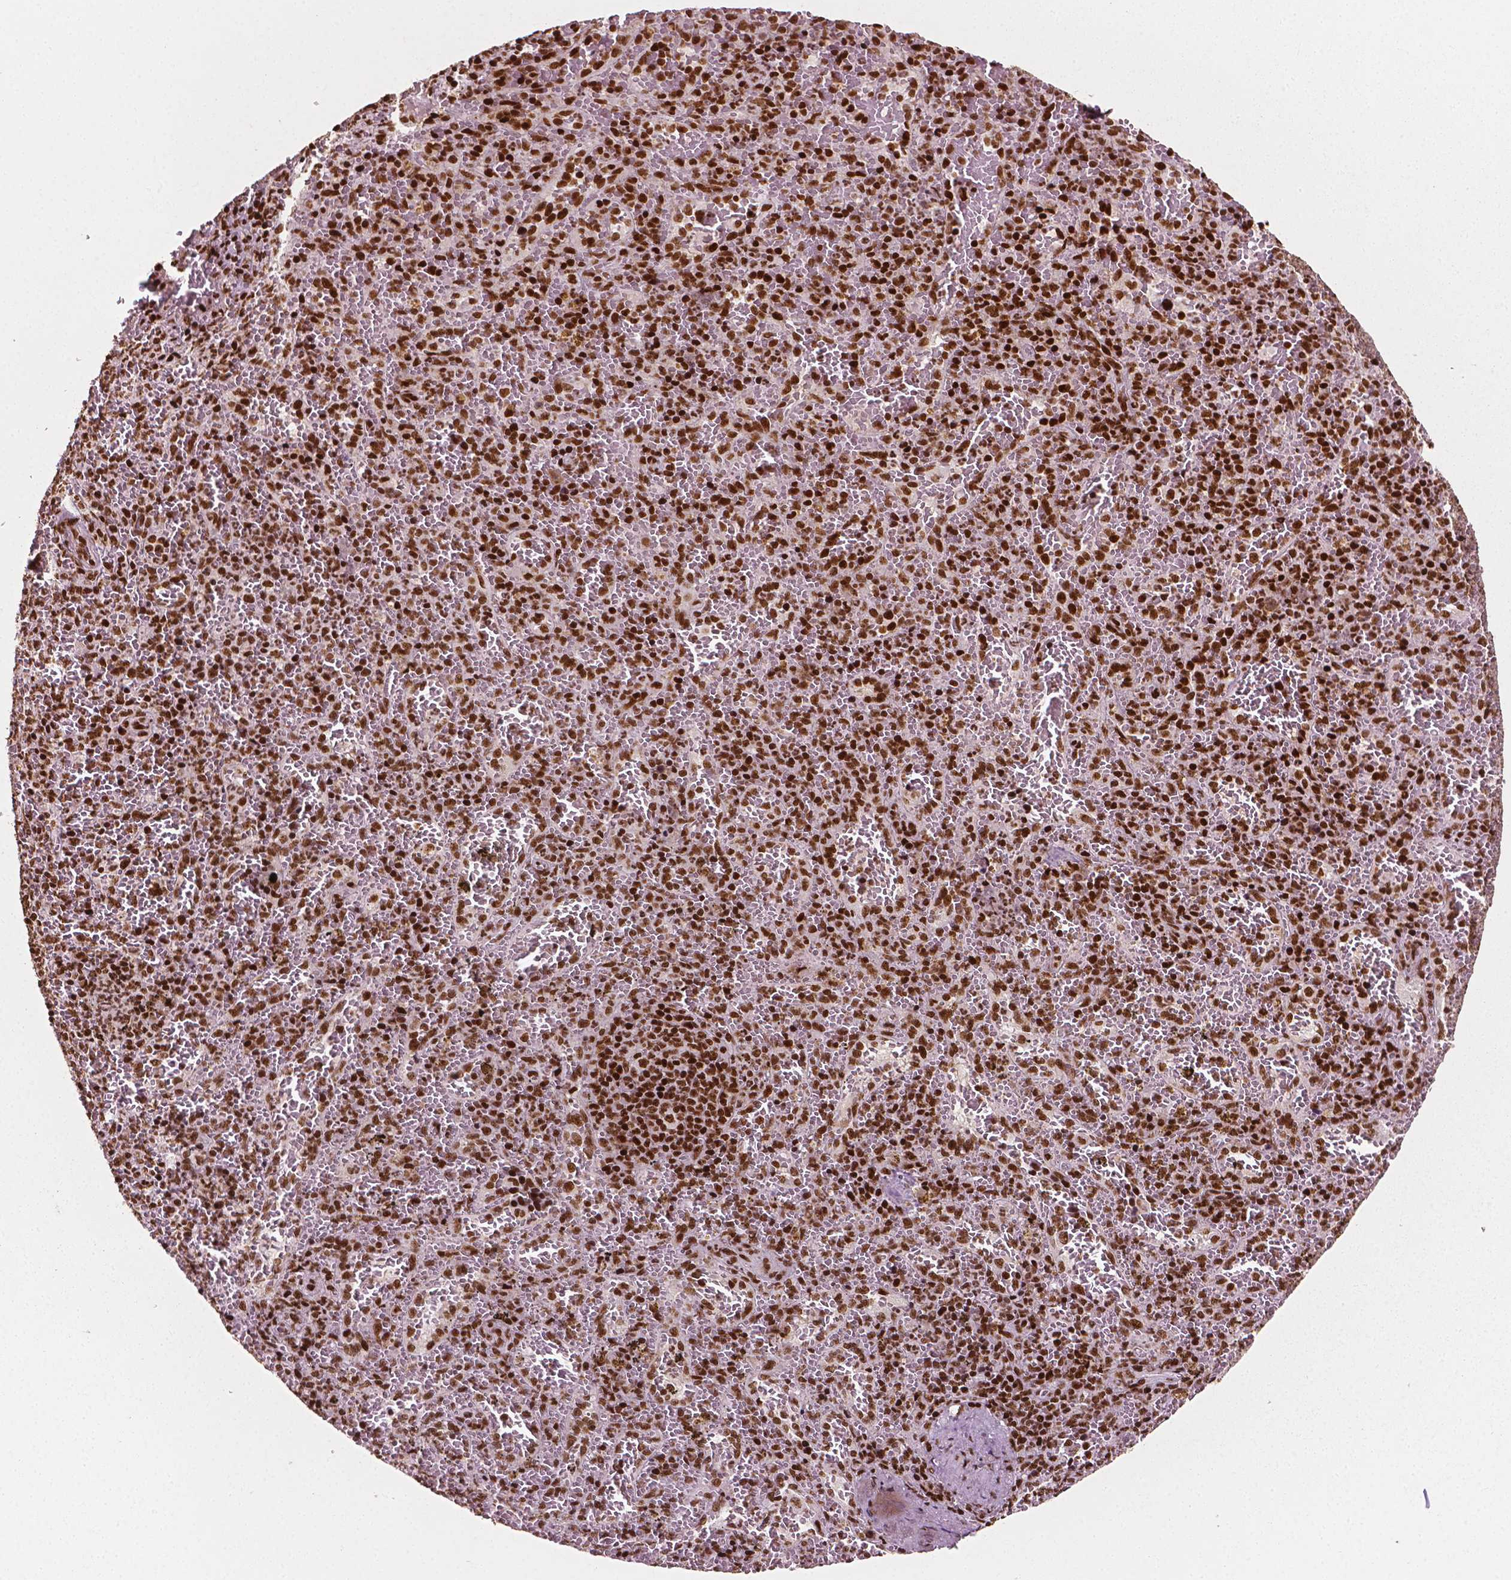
{"staining": {"intensity": "strong", "quantity": ">75%", "location": "nuclear"}, "tissue": "spleen", "cell_type": "Cells in red pulp", "image_type": "normal", "snomed": [{"axis": "morphology", "description": "Normal tissue, NOS"}, {"axis": "topography", "description": "Spleen"}], "caption": "Benign spleen shows strong nuclear expression in about >75% of cells in red pulp.", "gene": "CTCF", "patient": {"sex": "female", "age": 50}}